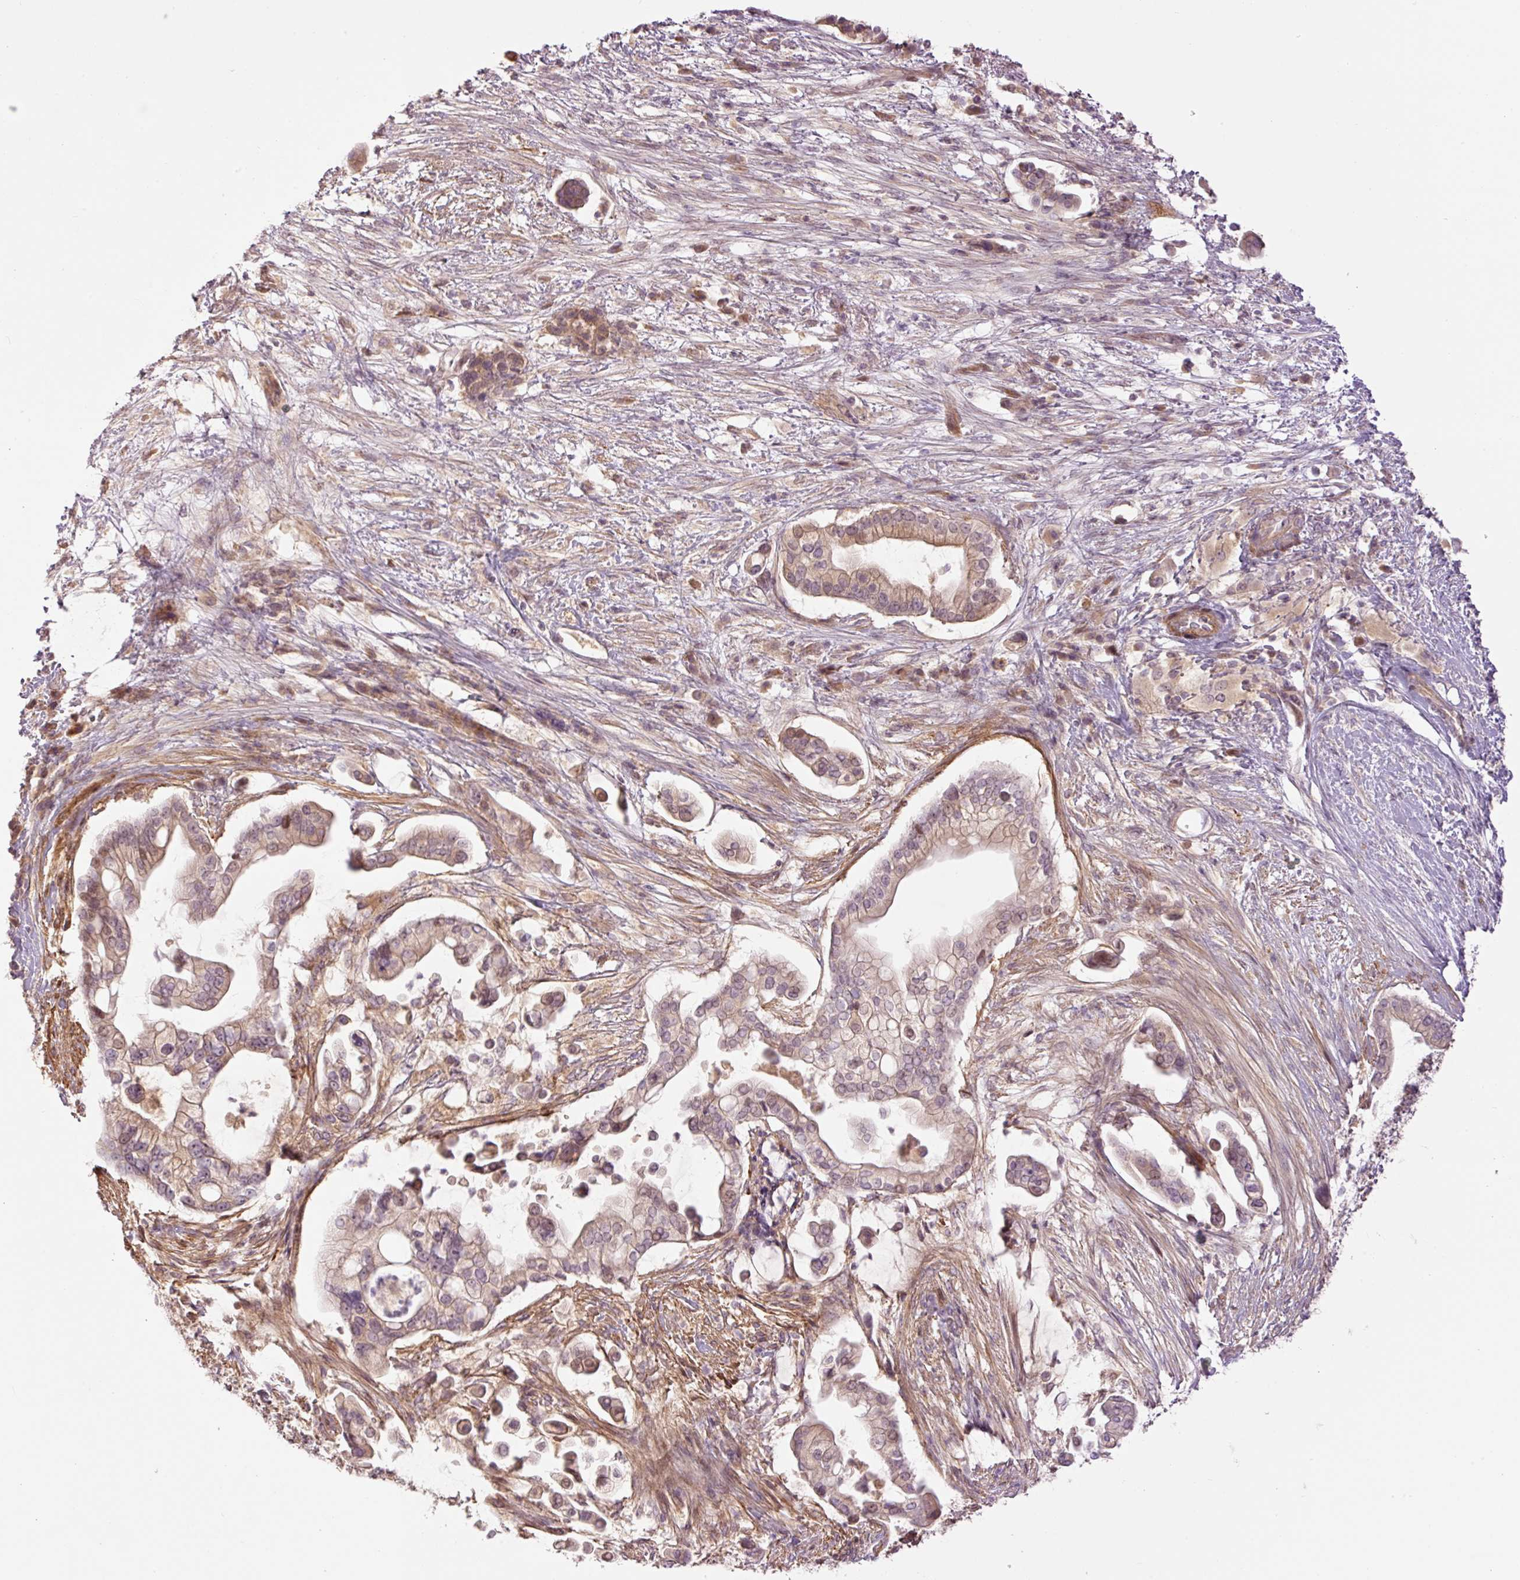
{"staining": {"intensity": "weak", "quantity": "25%-75%", "location": "cytoplasmic/membranous,nuclear"}, "tissue": "pancreatic cancer", "cell_type": "Tumor cells", "image_type": "cancer", "snomed": [{"axis": "morphology", "description": "Adenocarcinoma, NOS"}, {"axis": "topography", "description": "Pancreas"}], "caption": "Immunohistochemistry (IHC) staining of adenocarcinoma (pancreatic), which demonstrates low levels of weak cytoplasmic/membranous and nuclear positivity in about 25%-75% of tumor cells indicating weak cytoplasmic/membranous and nuclear protein positivity. The staining was performed using DAB (3,3'-diaminobenzidine) (brown) for protein detection and nuclei were counterstained in hematoxylin (blue).", "gene": "SLC29A3", "patient": {"sex": "female", "age": 69}}